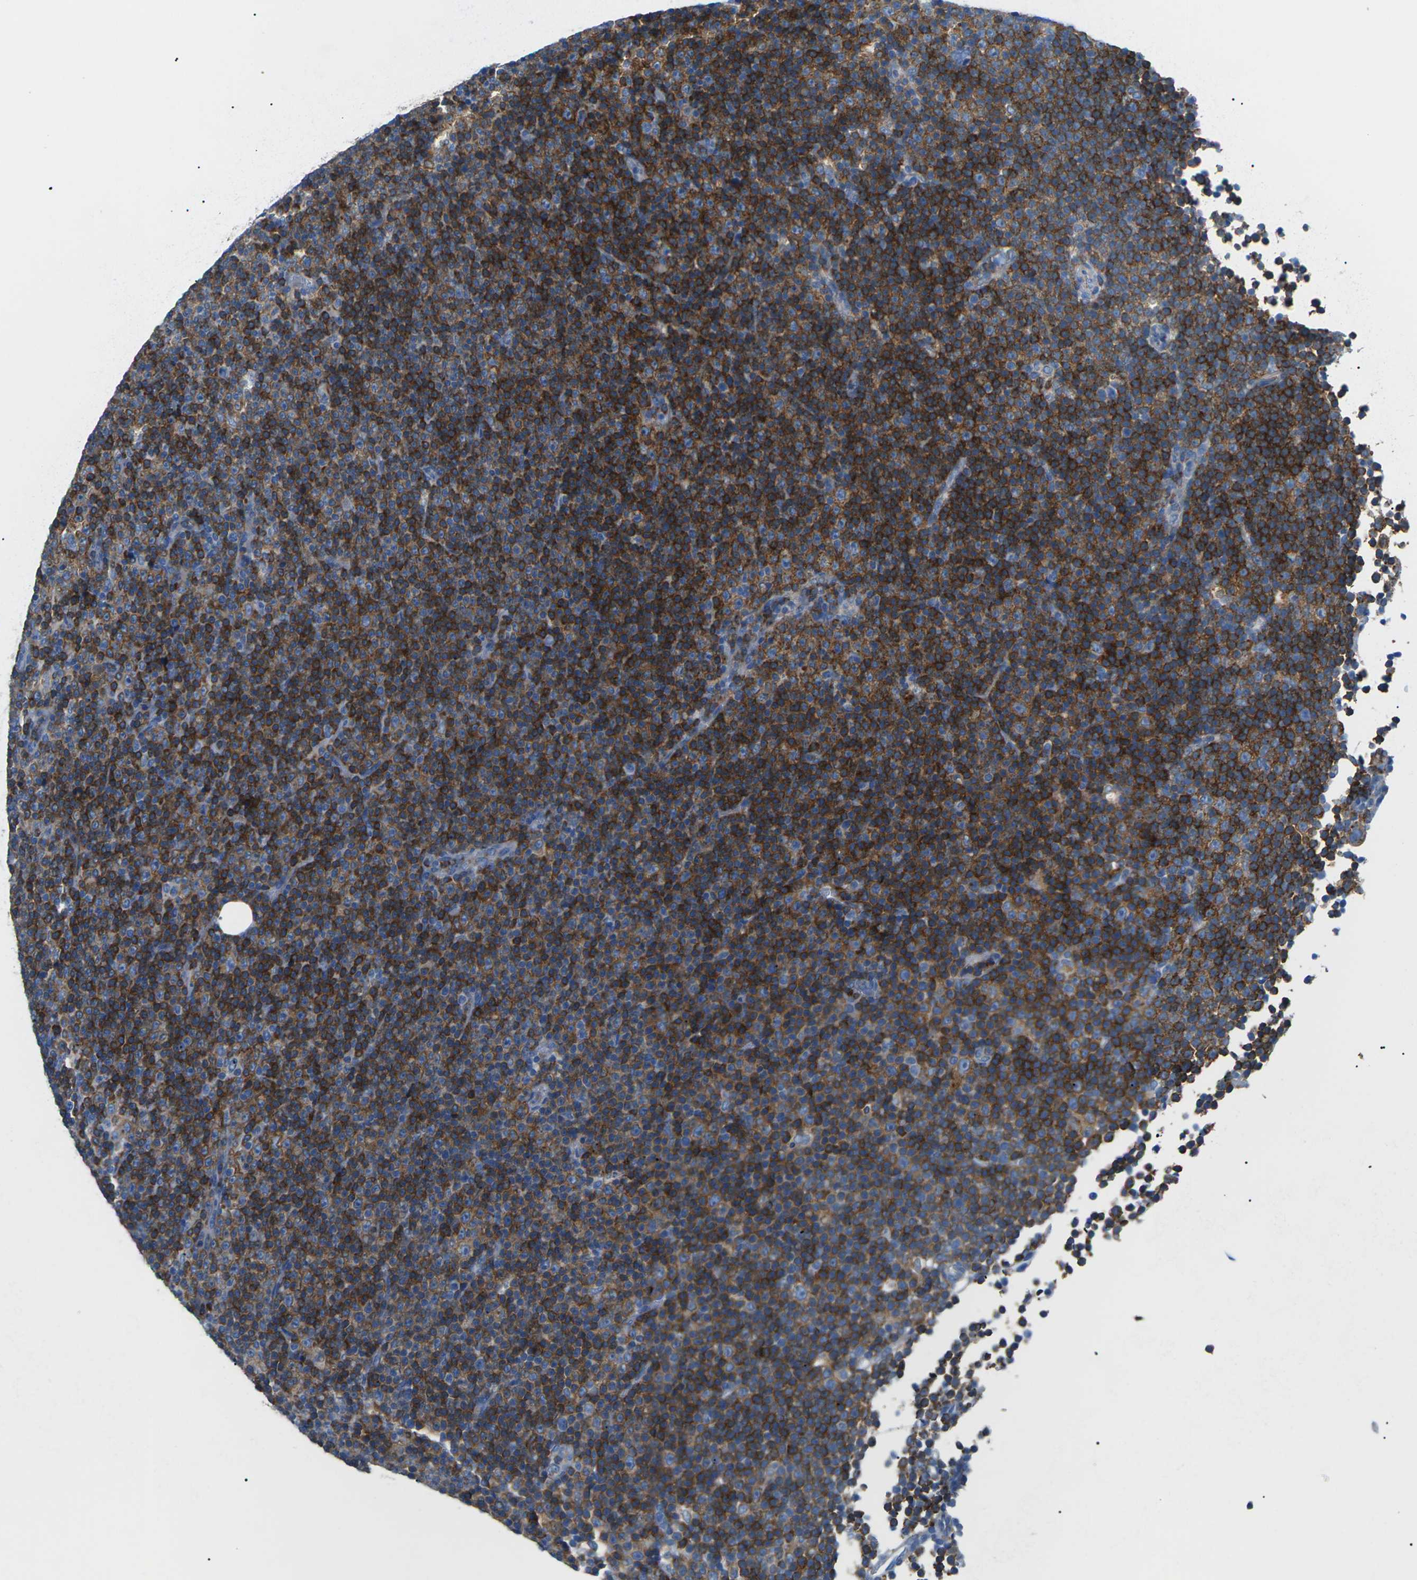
{"staining": {"intensity": "strong", "quantity": ">75%", "location": "cytoplasmic/membranous"}, "tissue": "lymphoma", "cell_type": "Tumor cells", "image_type": "cancer", "snomed": [{"axis": "morphology", "description": "Malignant lymphoma, non-Hodgkin's type, Low grade"}, {"axis": "topography", "description": "Lymph node"}], "caption": "IHC of lymphoma demonstrates high levels of strong cytoplasmic/membranous expression in approximately >75% of tumor cells.", "gene": "SYNGR2", "patient": {"sex": "female", "age": 67}}